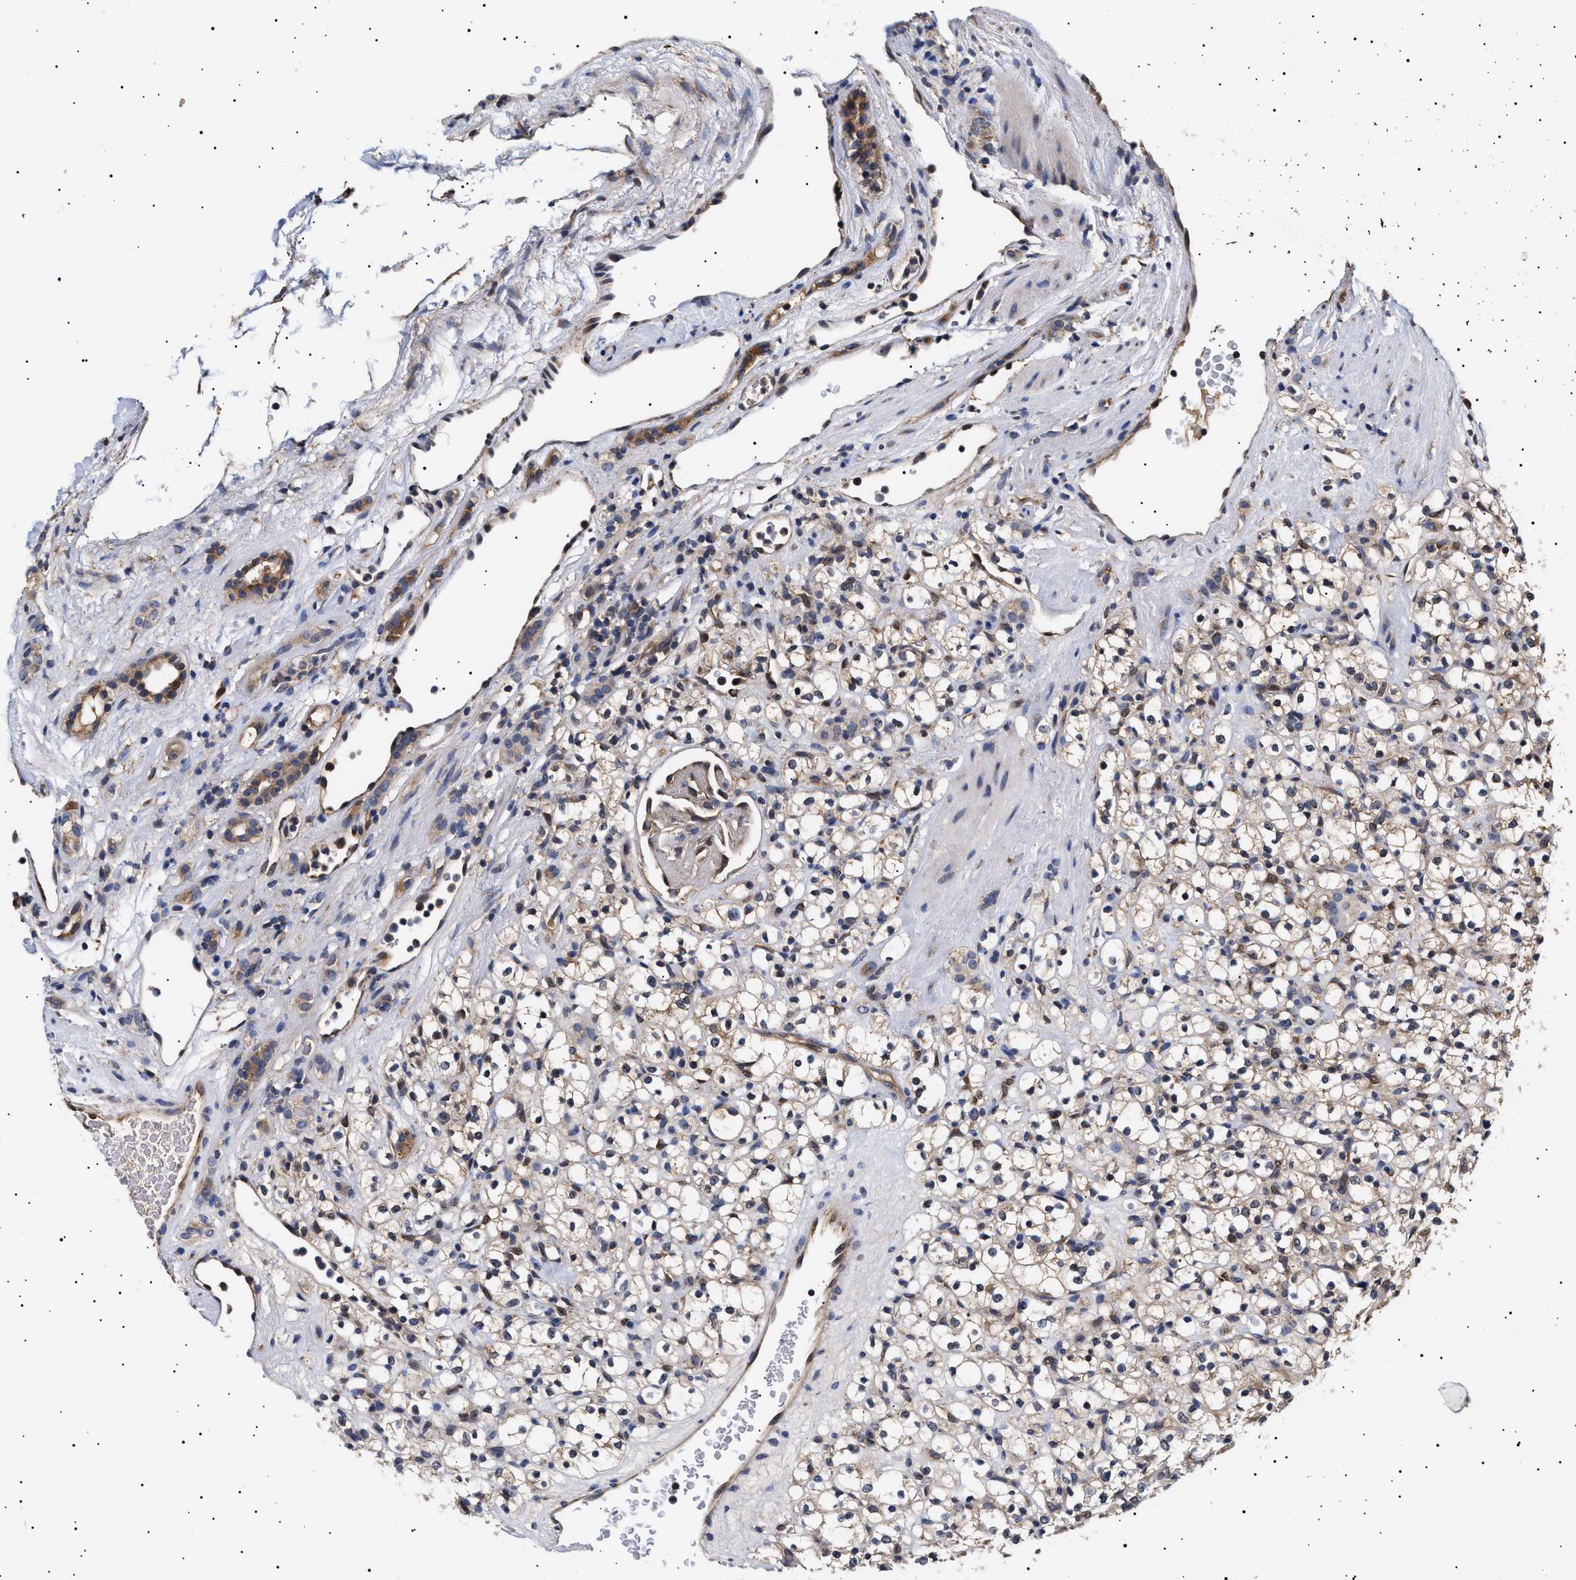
{"staining": {"intensity": "weak", "quantity": ">75%", "location": "cytoplasmic/membranous"}, "tissue": "renal cancer", "cell_type": "Tumor cells", "image_type": "cancer", "snomed": [{"axis": "morphology", "description": "Normal tissue, NOS"}, {"axis": "morphology", "description": "Adenocarcinoma, NOS"}, {"axis": "topography", "description": "Kidney"}], "caption": "High-magnification brightfield microscopy of adenocarcinoma (renal) stained with DAB (brown) and counterstained with hematoxylin (blue). tumor cells exhibit weak cytoplasmic/membranous staining is identified in approximately>75% of cells.", "gene": "KRBA1", "patient": {"sex": "female", "age": 72}}